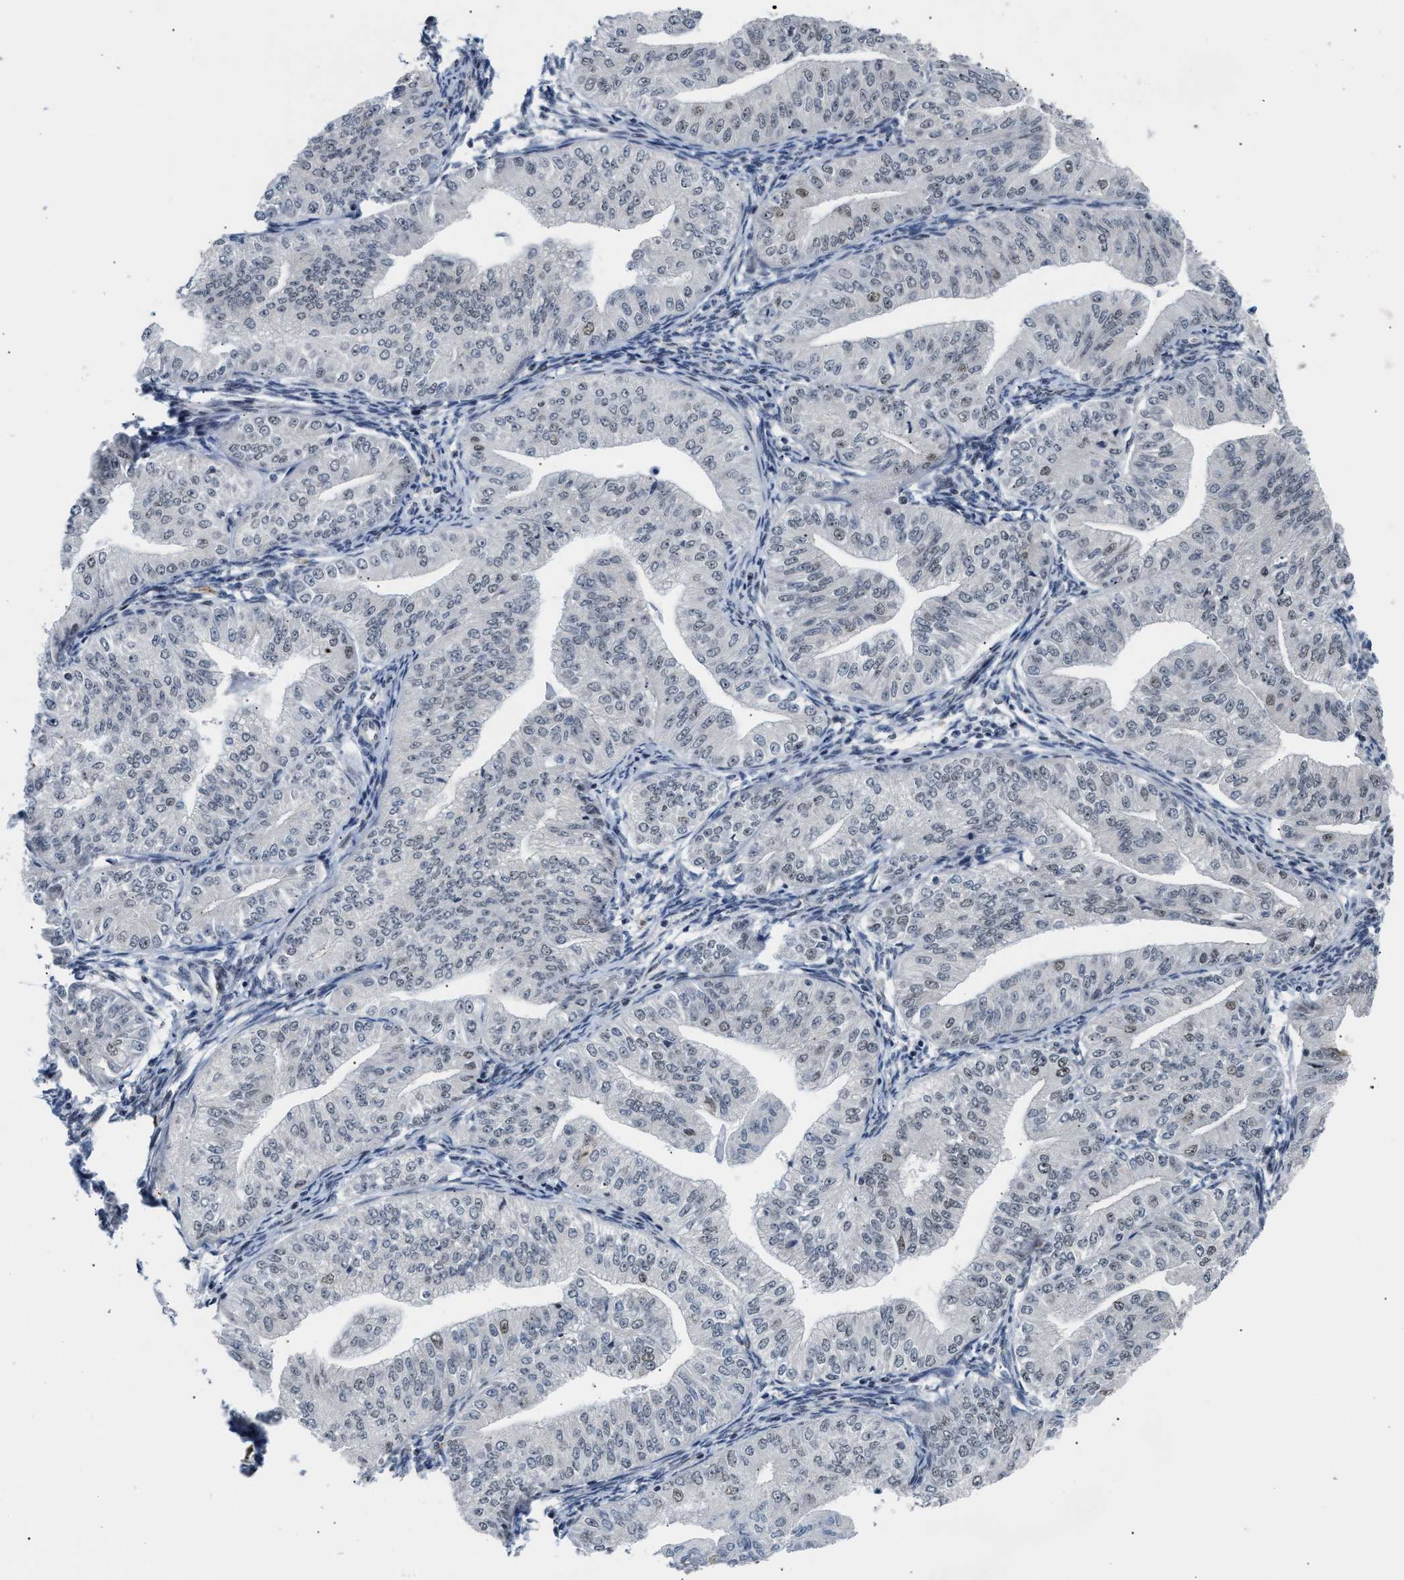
{"staining": {"intensity": "weak", "quantity": "<25%", "location": "nuclear"}, "tissue": "endometrial cancer", "cell_type": "Tumor cells", "image_type": "cancer", "snomed": [{"axis": "morphology", "description": "Normal tissue, NOS"}, {"axis": "morphology", "description": "Adenocarcinoma, NOS"}, {"axis": "topography", "description": "Endometrium"}], "caption": "Immunohistochemistry (IHC) of human endometrial cancer exhibits no expression in tumor cells.", "gene": "TXNRD3", "patient": {"sex": "female", "age": 53}}